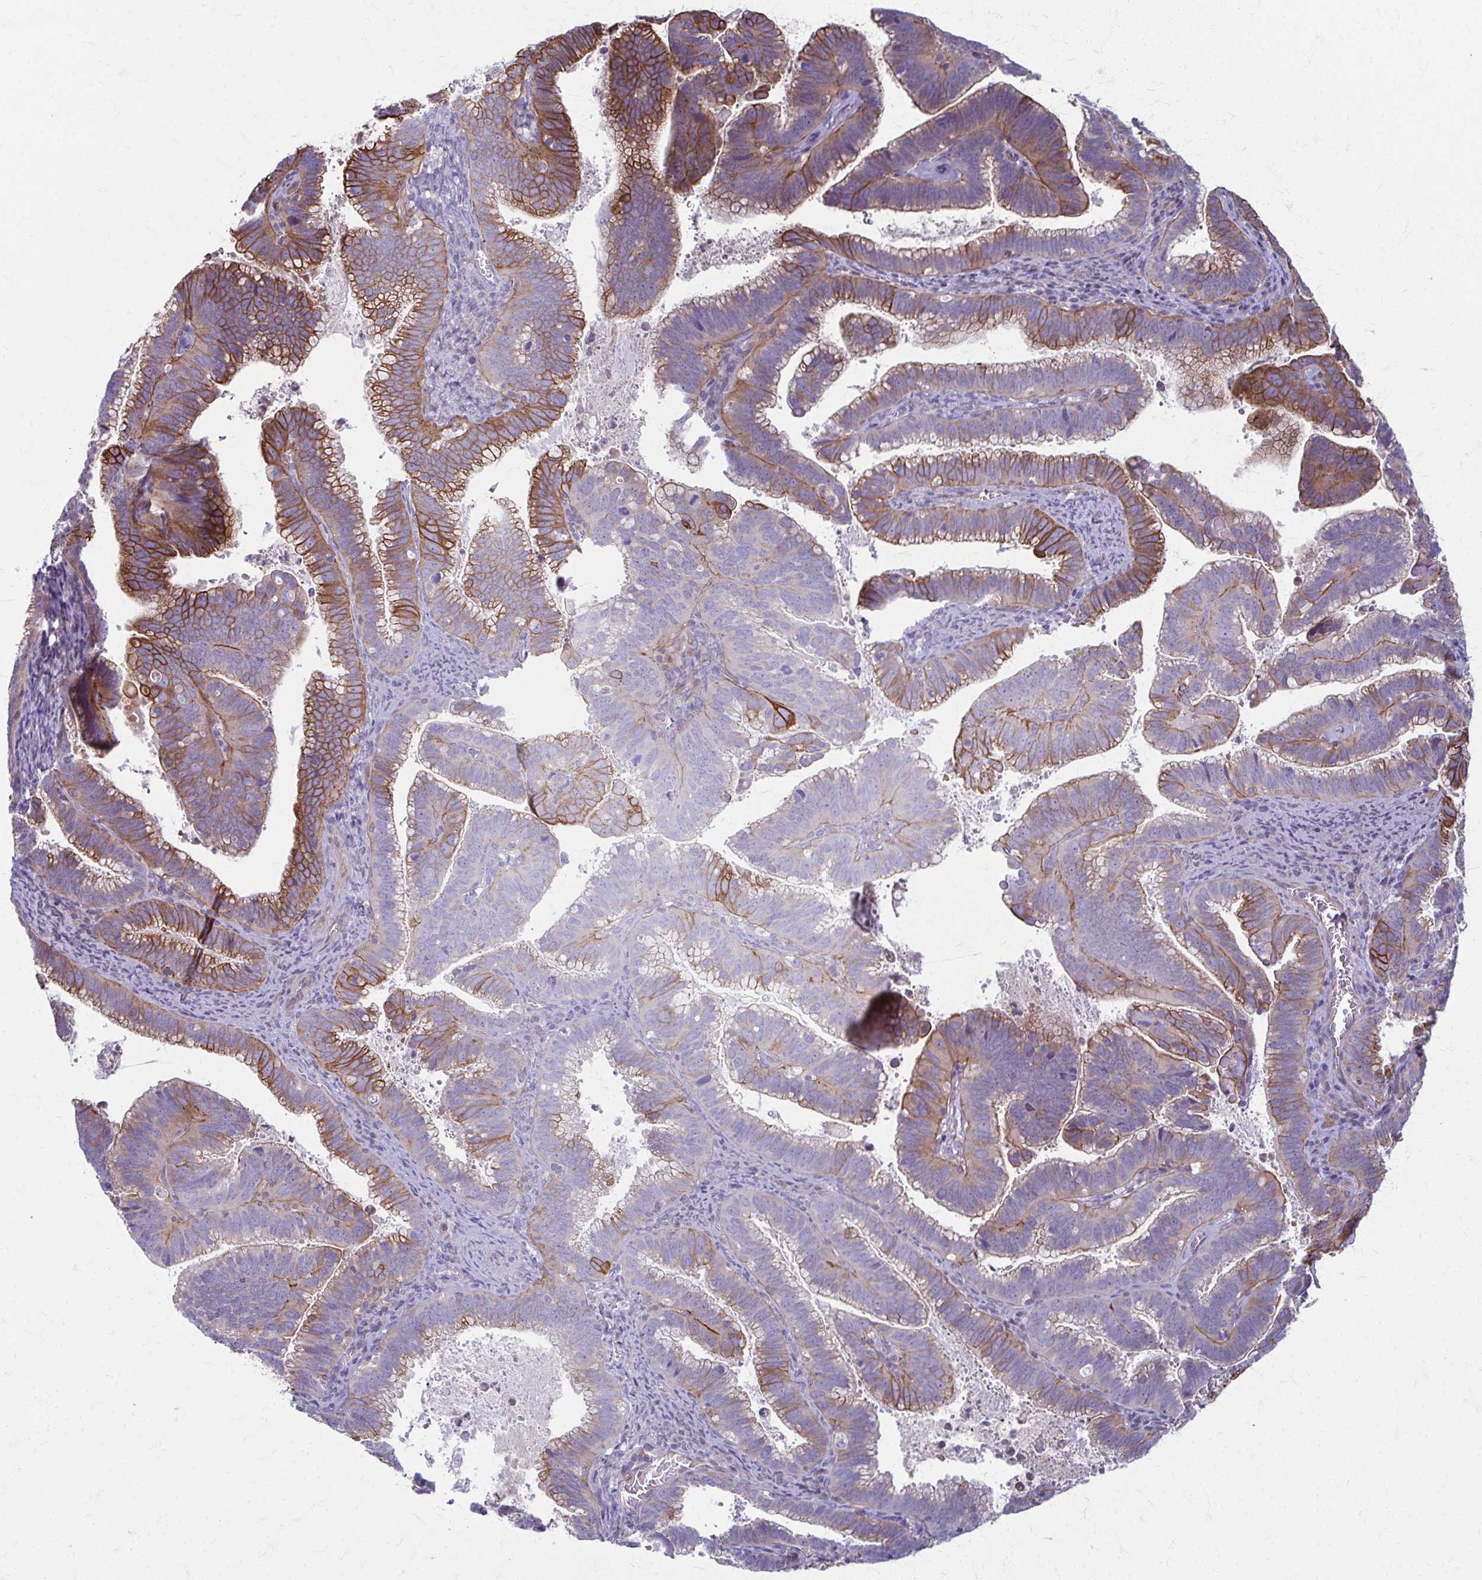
{"staining": {"intensity": "strong", "quantity": "25%-75%", "location": "cytoplasmic/membranous"}, "tissue": "cervical cancer", "cell_type": "Tumor cells", "image_type": "cancer", "snomed": [{"axis": "morphology", "description": "Adenocarcinoma, NOS"}, {"axis": "topography", "description": "Cervix"}], "caption": "A high-resolution histopathology image shows immunohistochemistry (IHC) staining of cervical cancer, which demonstrates strong cytoplasmic/membranous expression in about 25%-75% of tumor cells.", "gene": "EID2B", "patient": {"sex": "female", "age": 61}}